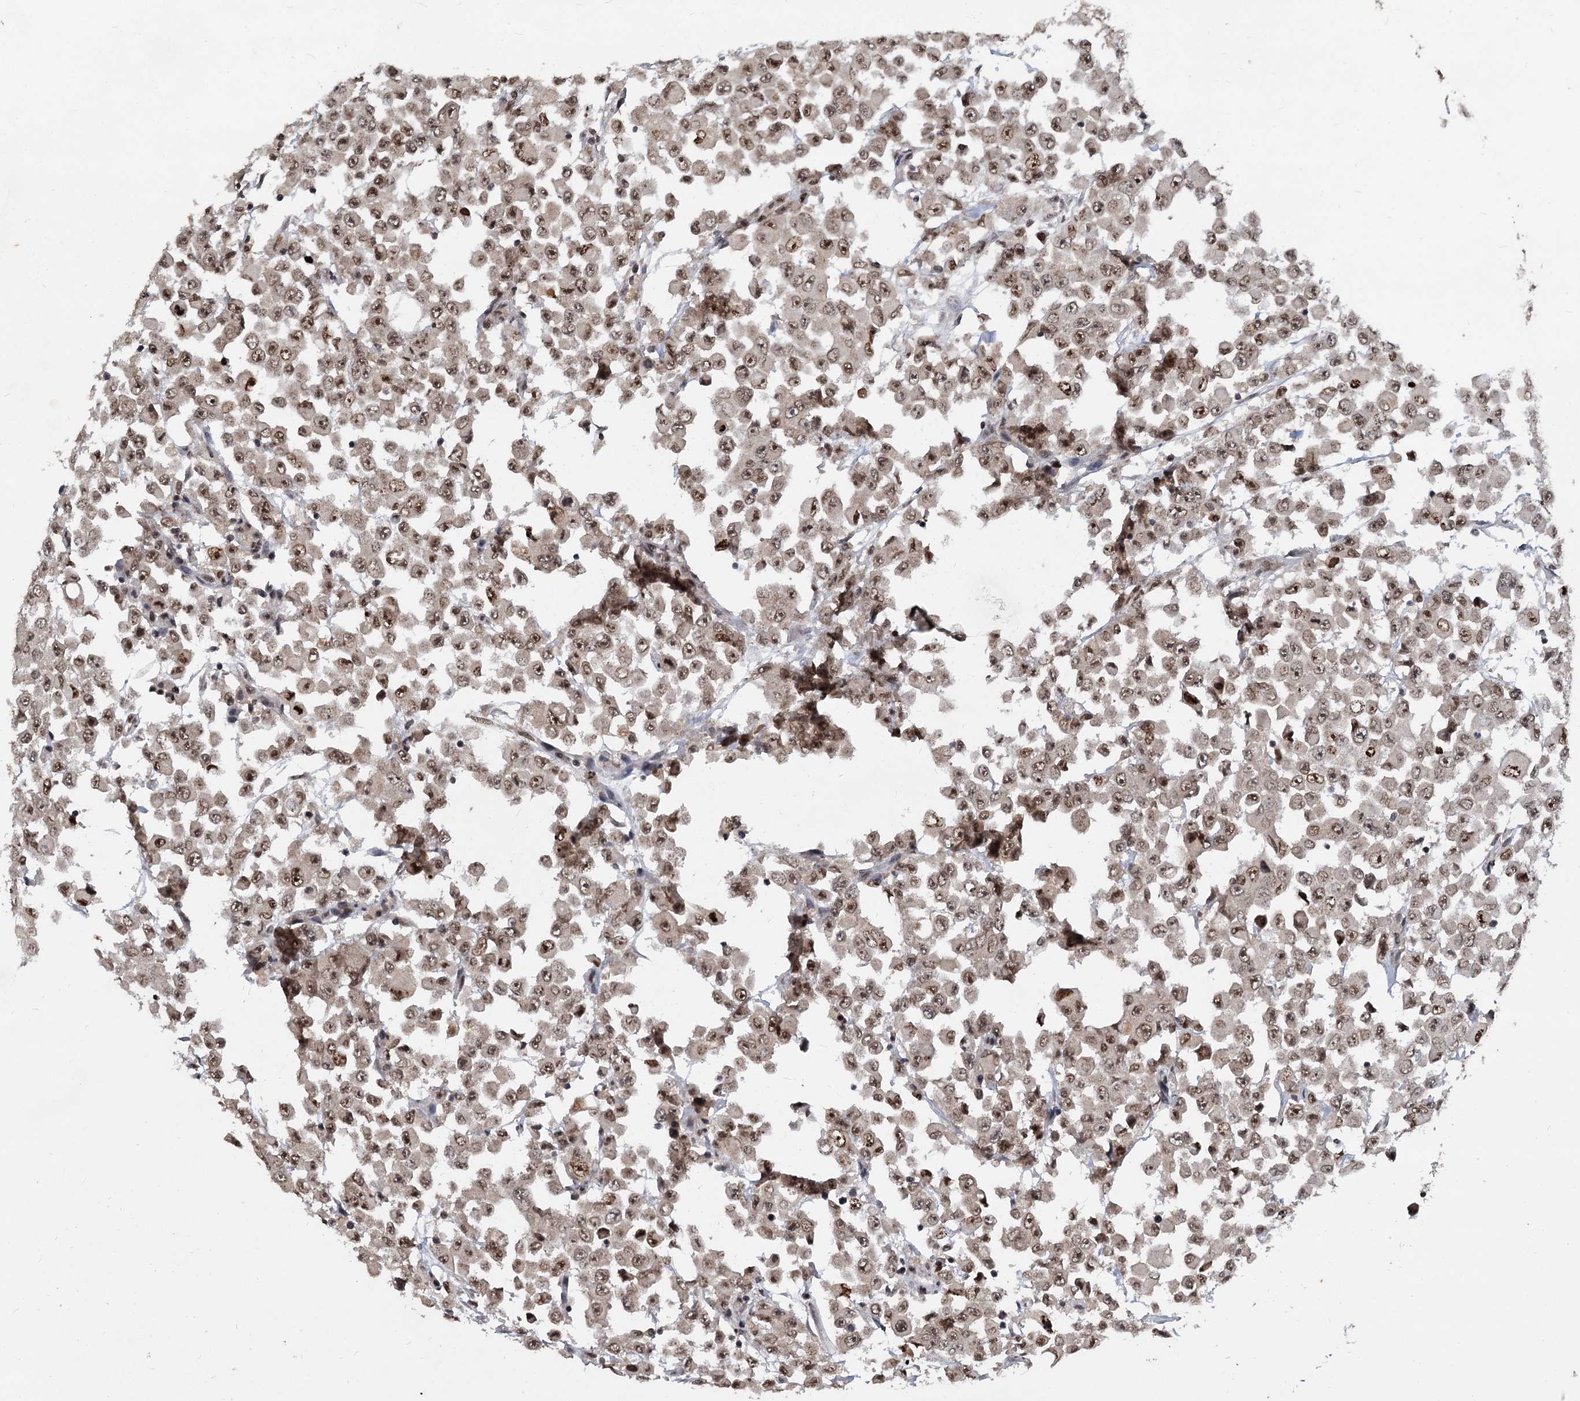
{"staining": {"intensity": "weak", "quantity": ">75%", "location": "nuclear"}, "tissue": "colorectal cancer", "cell_type": "Tumor cells", "image_type": "cancer", "snomed": [{"axis": "morphology", "description": "Adenocarcinoma, NOS"}, {"axis": "topography", "description": "Colon"}], "caption": "Protein expression analysis of human colorectal cancer reveals weak nuclear expression in about >75% of tumor cells. (Stains: DAB in brown, nuclei in blue, Microscopy: brightfield microscopy at high magnification).", "gene": "FAM216B", "patient": {"sex": "male", "age": 51}}